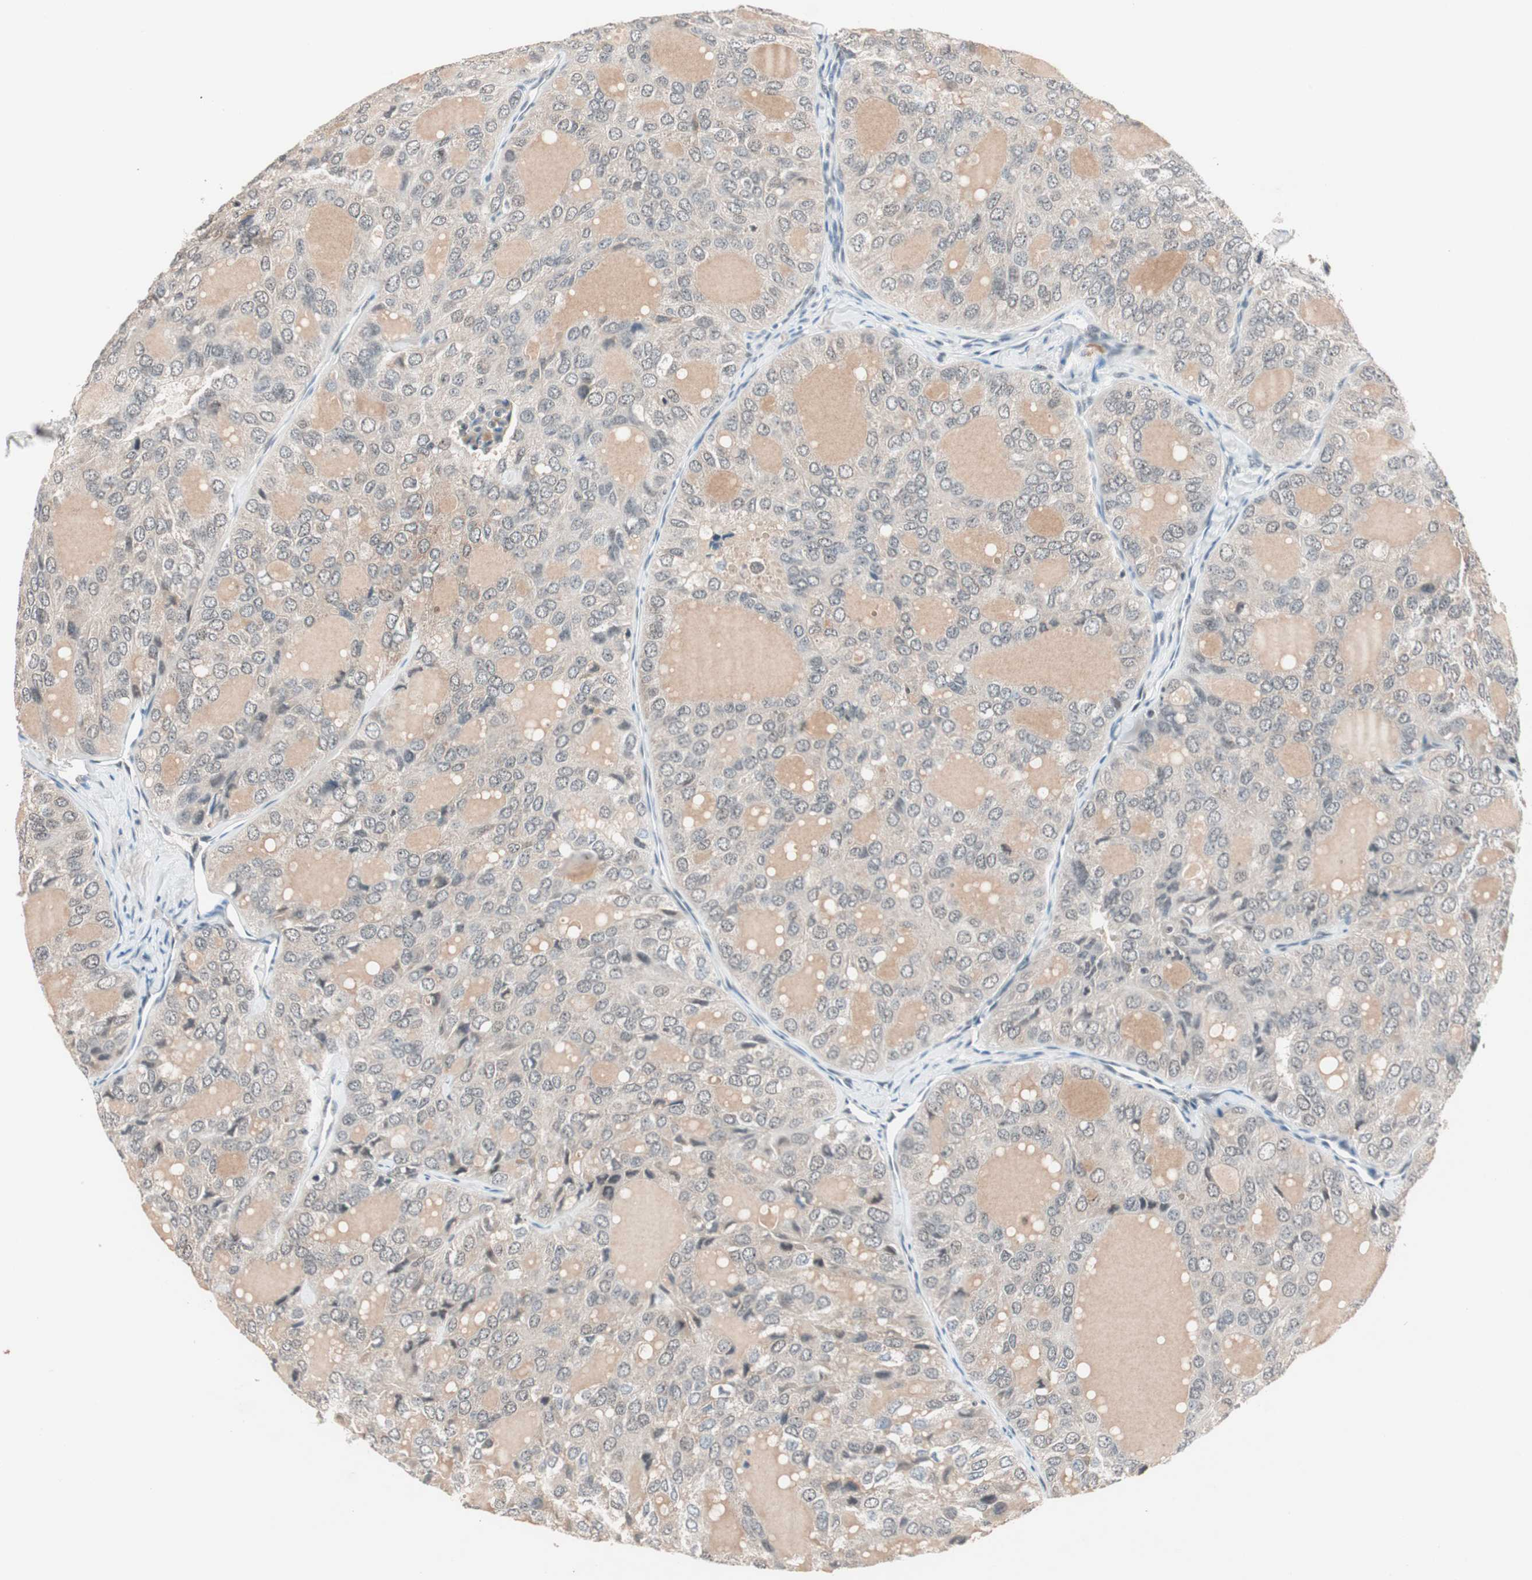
{"staining": {"intensity": "weak", "quantity": "<25%", "location": "cytoplasmic/membranous"}, "tissue": "thyroid cancer", "cell_type": "Tumor cells", "image_type": "cancer", "snomed": [{"axis": "morphology", "description": "Follicular adenoma carcinoma, NOS"}, {"axis": "topography", "description": "Thyroid gland"}], "caption": "Human thyroid cancer stained for a protein using IHC displays no staining in tumor cells.", "gene": "NFRKB", "patient": {"sex": "male", "age": 75}}